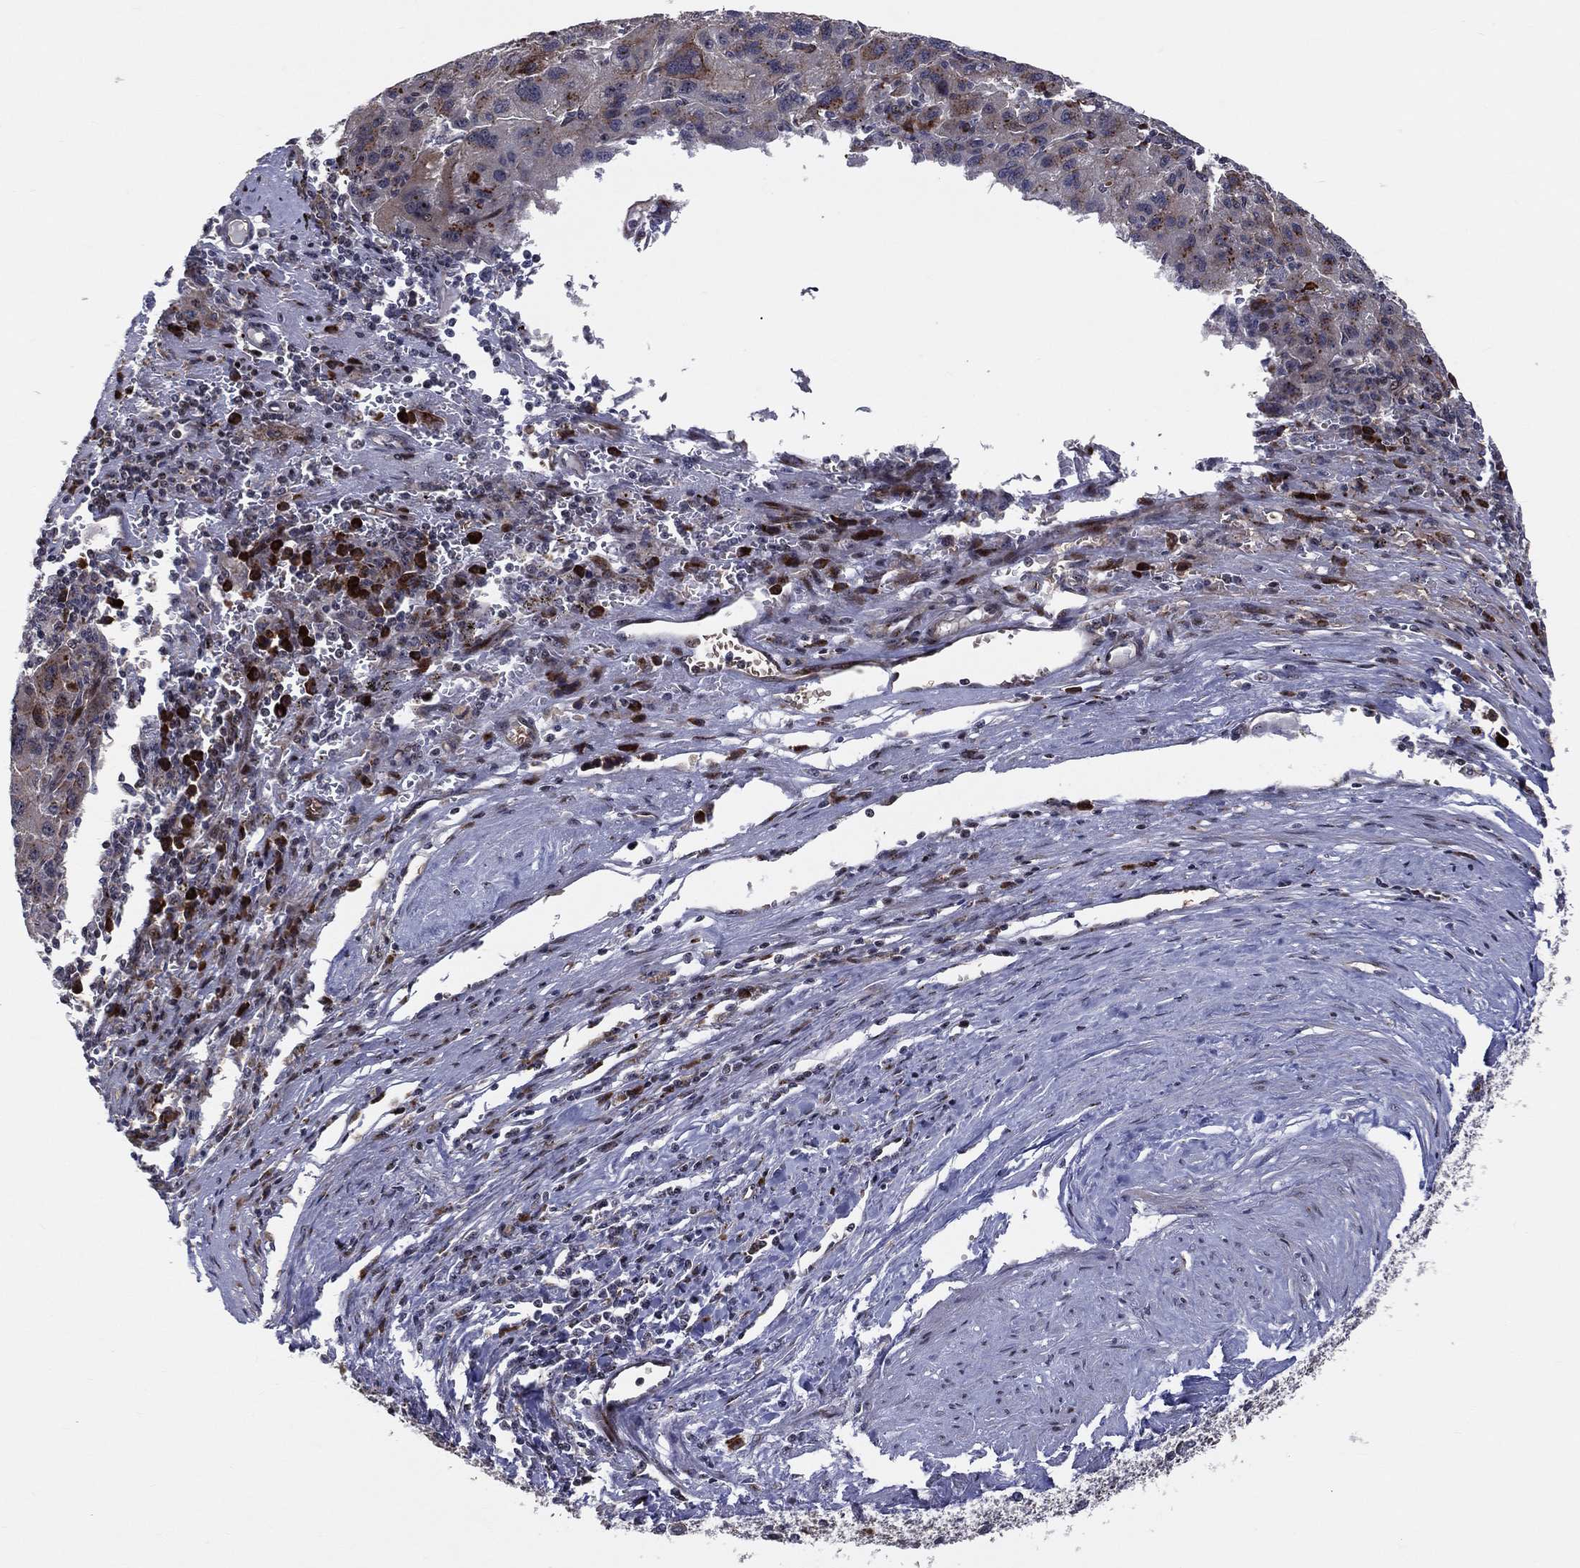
{"staining": {"intensity": "moderate", "quantity": "<25%", "location": "cytoplasmic/membranous"}, "tissue": "liver cancer", "cell_type": "Tumor cells", "image_type": "cancer", "snomed": [{"axis": "morphology", "description": "Carcinoma, Hepatocellular, NOS"}, {"axis": "topography", "description": "Liver"}], "caption": "Immunohistochemical staining of human liver cancer exhibits low levels of moderate cytoplasmic/membranous protein expression in about <25% of tumor cells.", "gene": "VHL", "patient": {"sex": "female", "age": 77}}